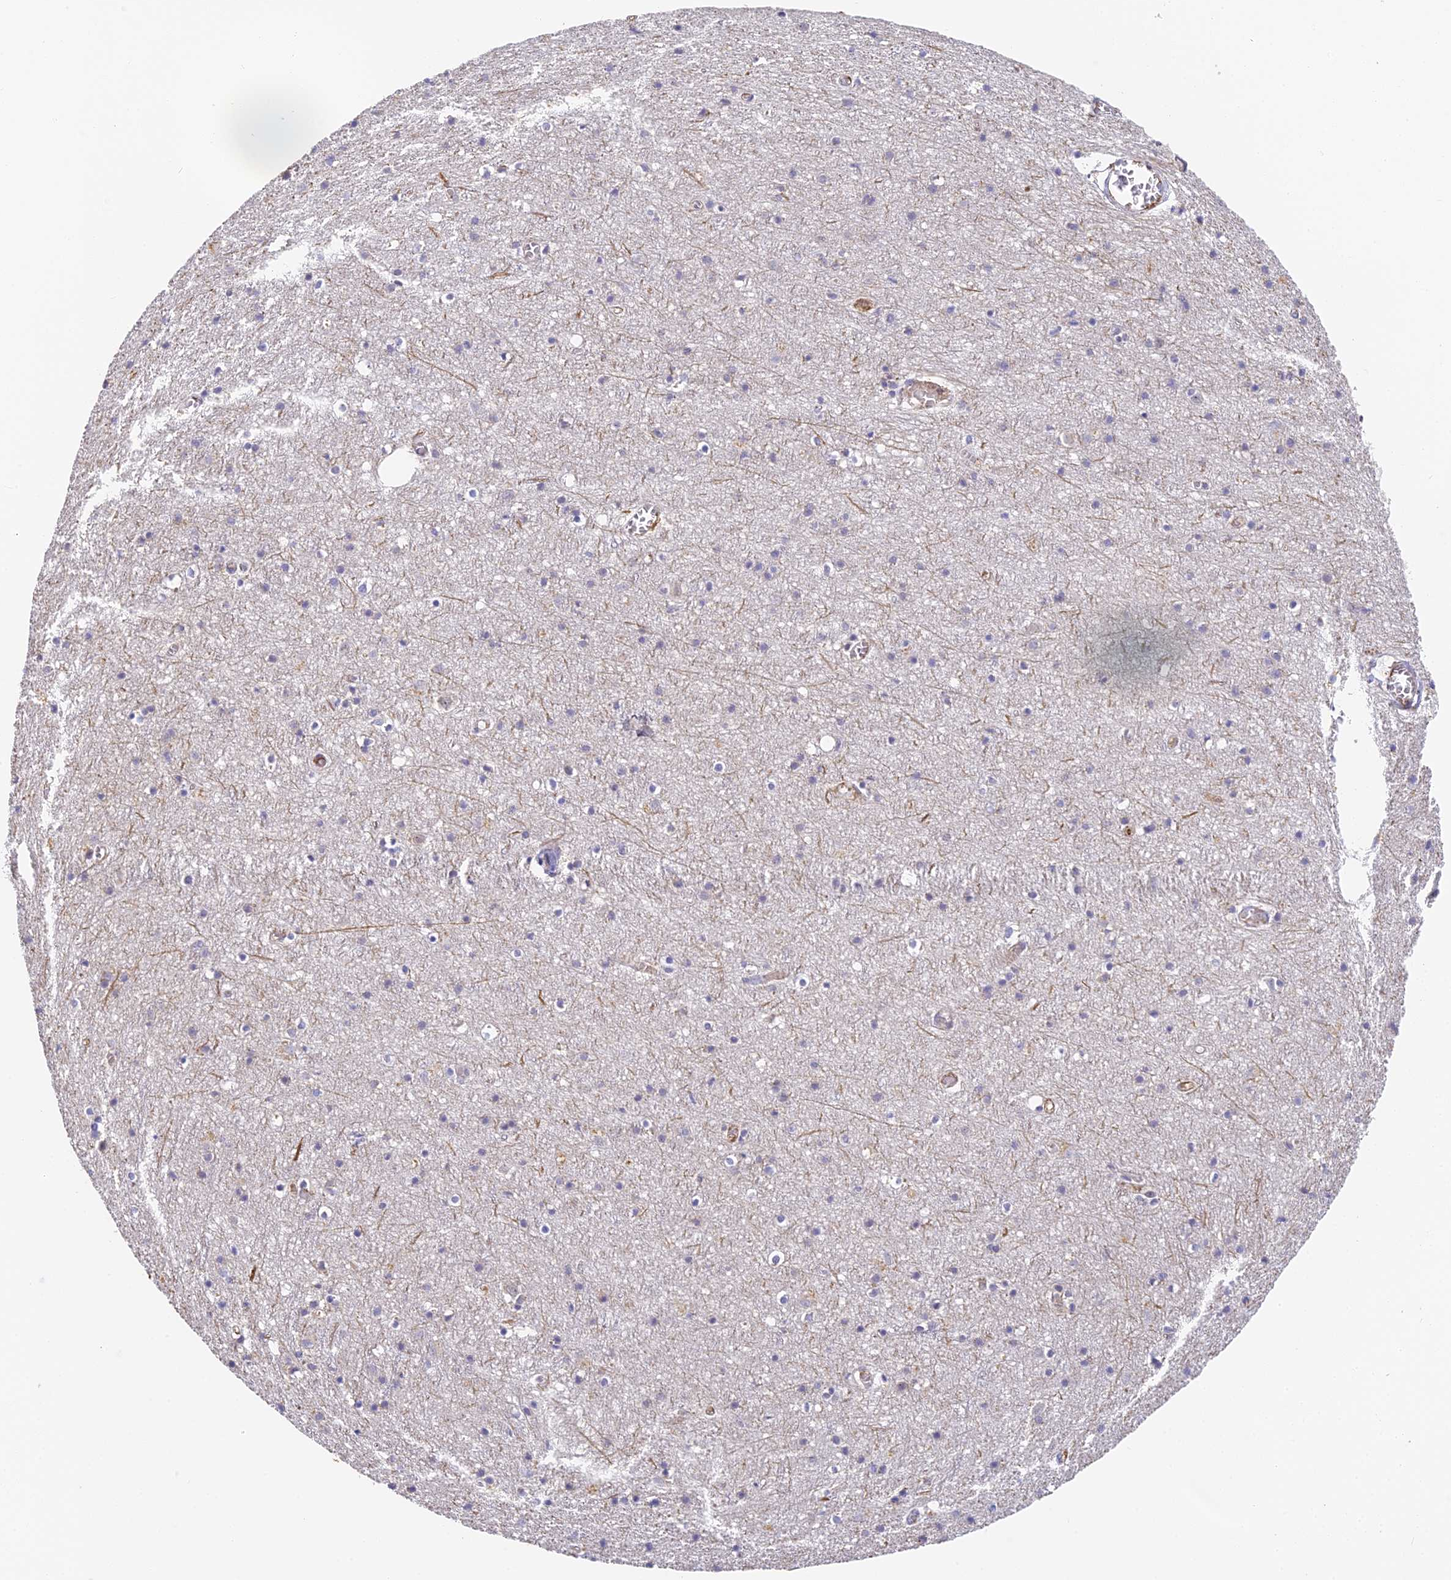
{"staining": {"intensity": "weak", "quantity": "25%-75%", "location": "cytoplasmic/membranous"}, "tissue": "cerebral cortex", "cell_type": "Endothelial cells", "image_type": "normal", "snomed": [{"axis": "morphology", "description": "Normal tissue, NOS"}, {"axis": "topography", "description": "Cerebral cortex"}], "caption": "DAB (3,3'-diaminobenzidine) immunohistochemical staining of unremarkable human cerebral cortex shows weak cytoplasmic/membranous protein positivity in about 25%-75% of endothelial cells. The staining is performed using DAB (3,3'-diaminobenzidine) brown chromogen to label protein expression. The nuclei are counter-stained blue using hematoxylin.", "gene": "DNAAF10", "patient": {"sex": "female", "age": 64}}